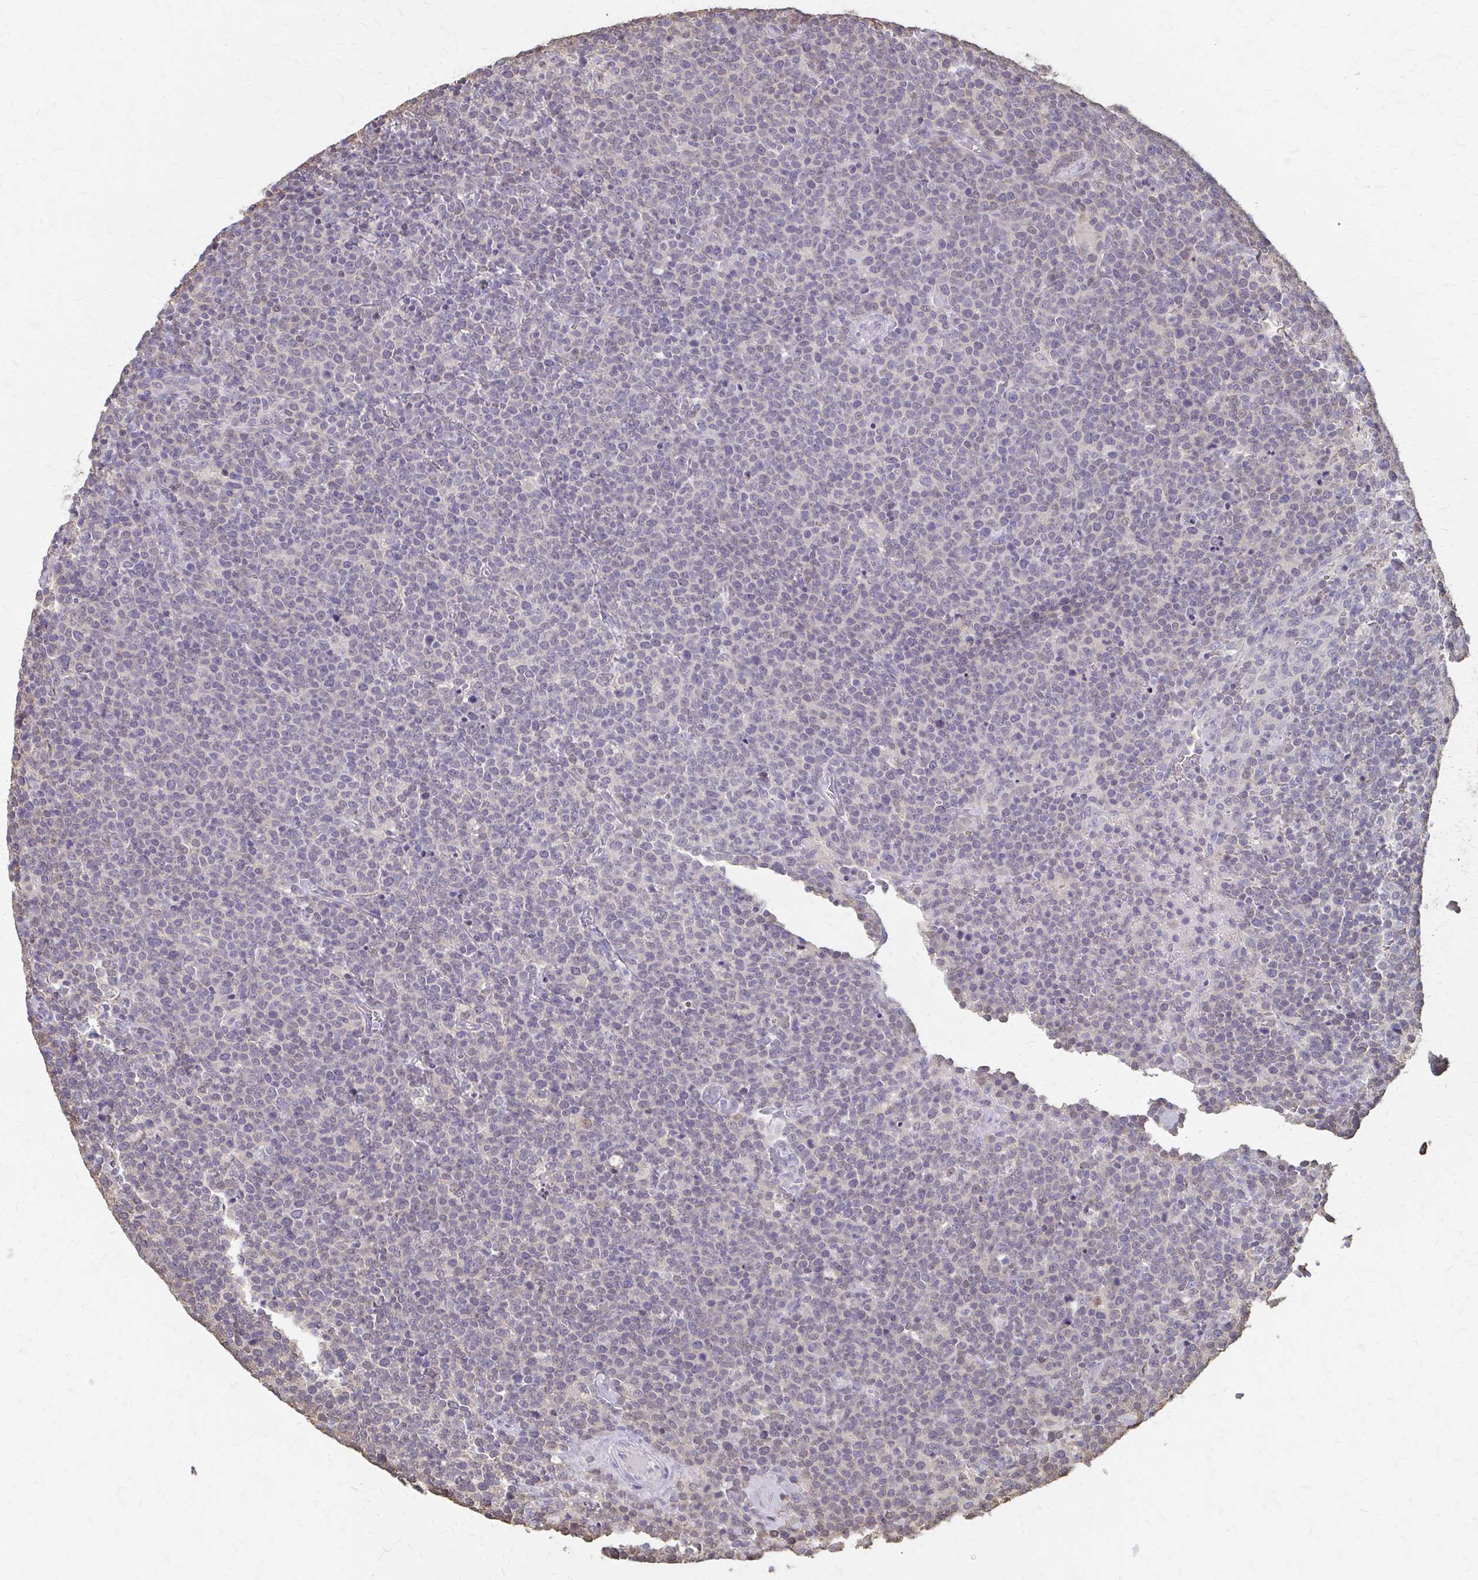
{"staining": {"intensity": "negative", "quantity": "none", "location": "none"}, "tissue": "lymphoma", "cell_type": "Tumor cells", "image_type": "cancer", "snomed": [{"axis": "morphology", "description": "Malignant lymphoma, non-Hodgkin's type, High grade"}, {"axis": "topography", "description": "Lymph node"}], "caption": "A high-resolution photomicrograph shows IHC staining of lymphoma, which shows no significant positivity in tumor cells. (DAB (3,3'-diaminobenzidine) immunohistochemistry (IHC), high magnification).", "gene": "RABGAP1L", "patient": {"sex": "male", "age": 61}}